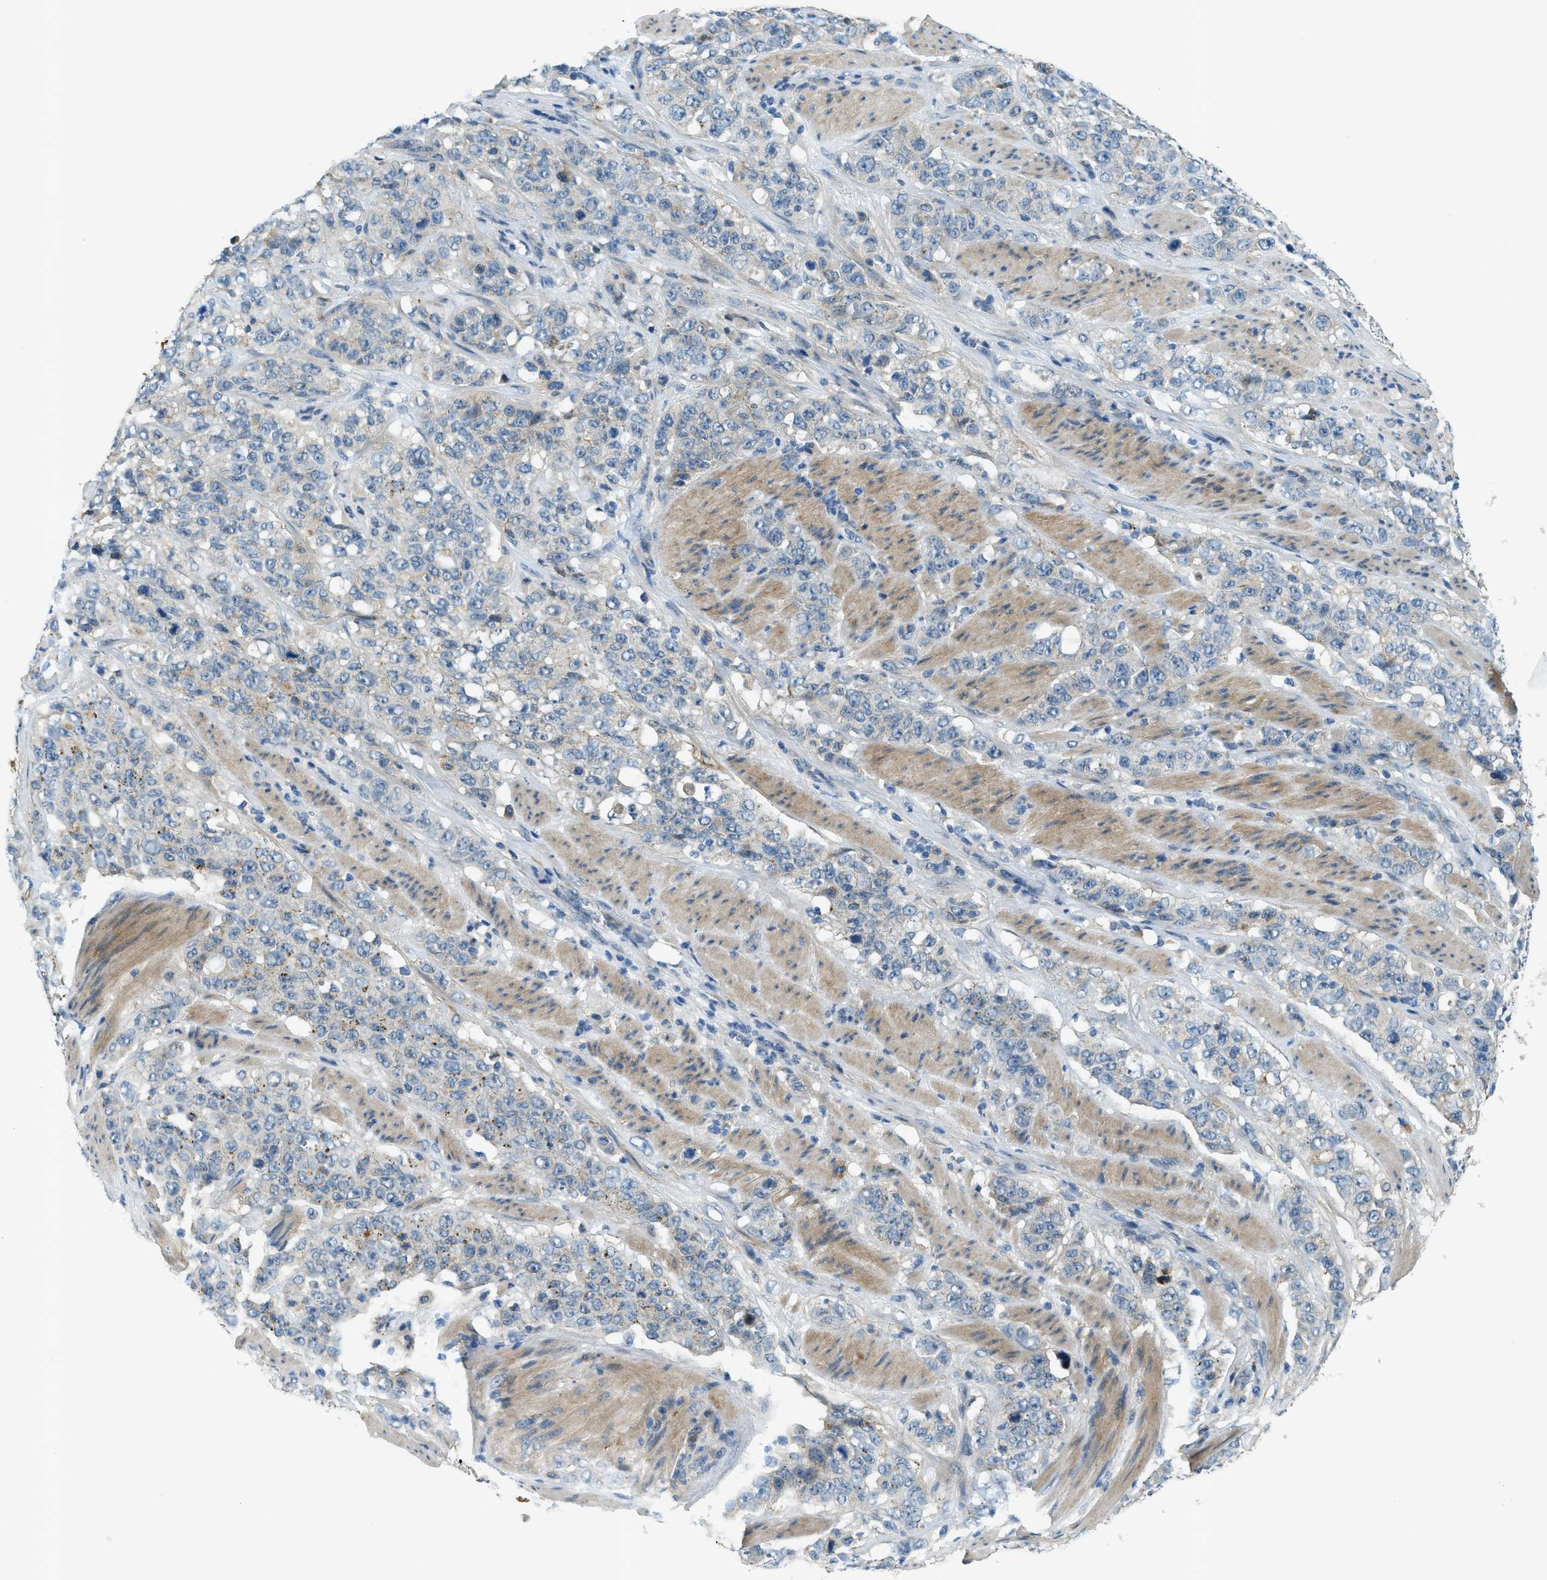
{"staining": {"intensity": "negative", "quantity": "none", "location": "none"}, "tissue": "stomach cancer", "cell_type": "Tumor cells", "image_type": "cancer", "snomed": [{"axis": "morphology", "description": "Adenocarcinoma, NOS"}, {"axis": "topography", "description": "Stomach"}], "caption": "Tumor cells show no significant protein staining in stomach cancer (adenocarcinoma). (Stains: DAB immunohistochemistry with hematoxylin counter stain, Microscopy: brightfield microscopy at high magnification).", "gene": "SNX14", "patient": {"sex": "male", "age": 48}}